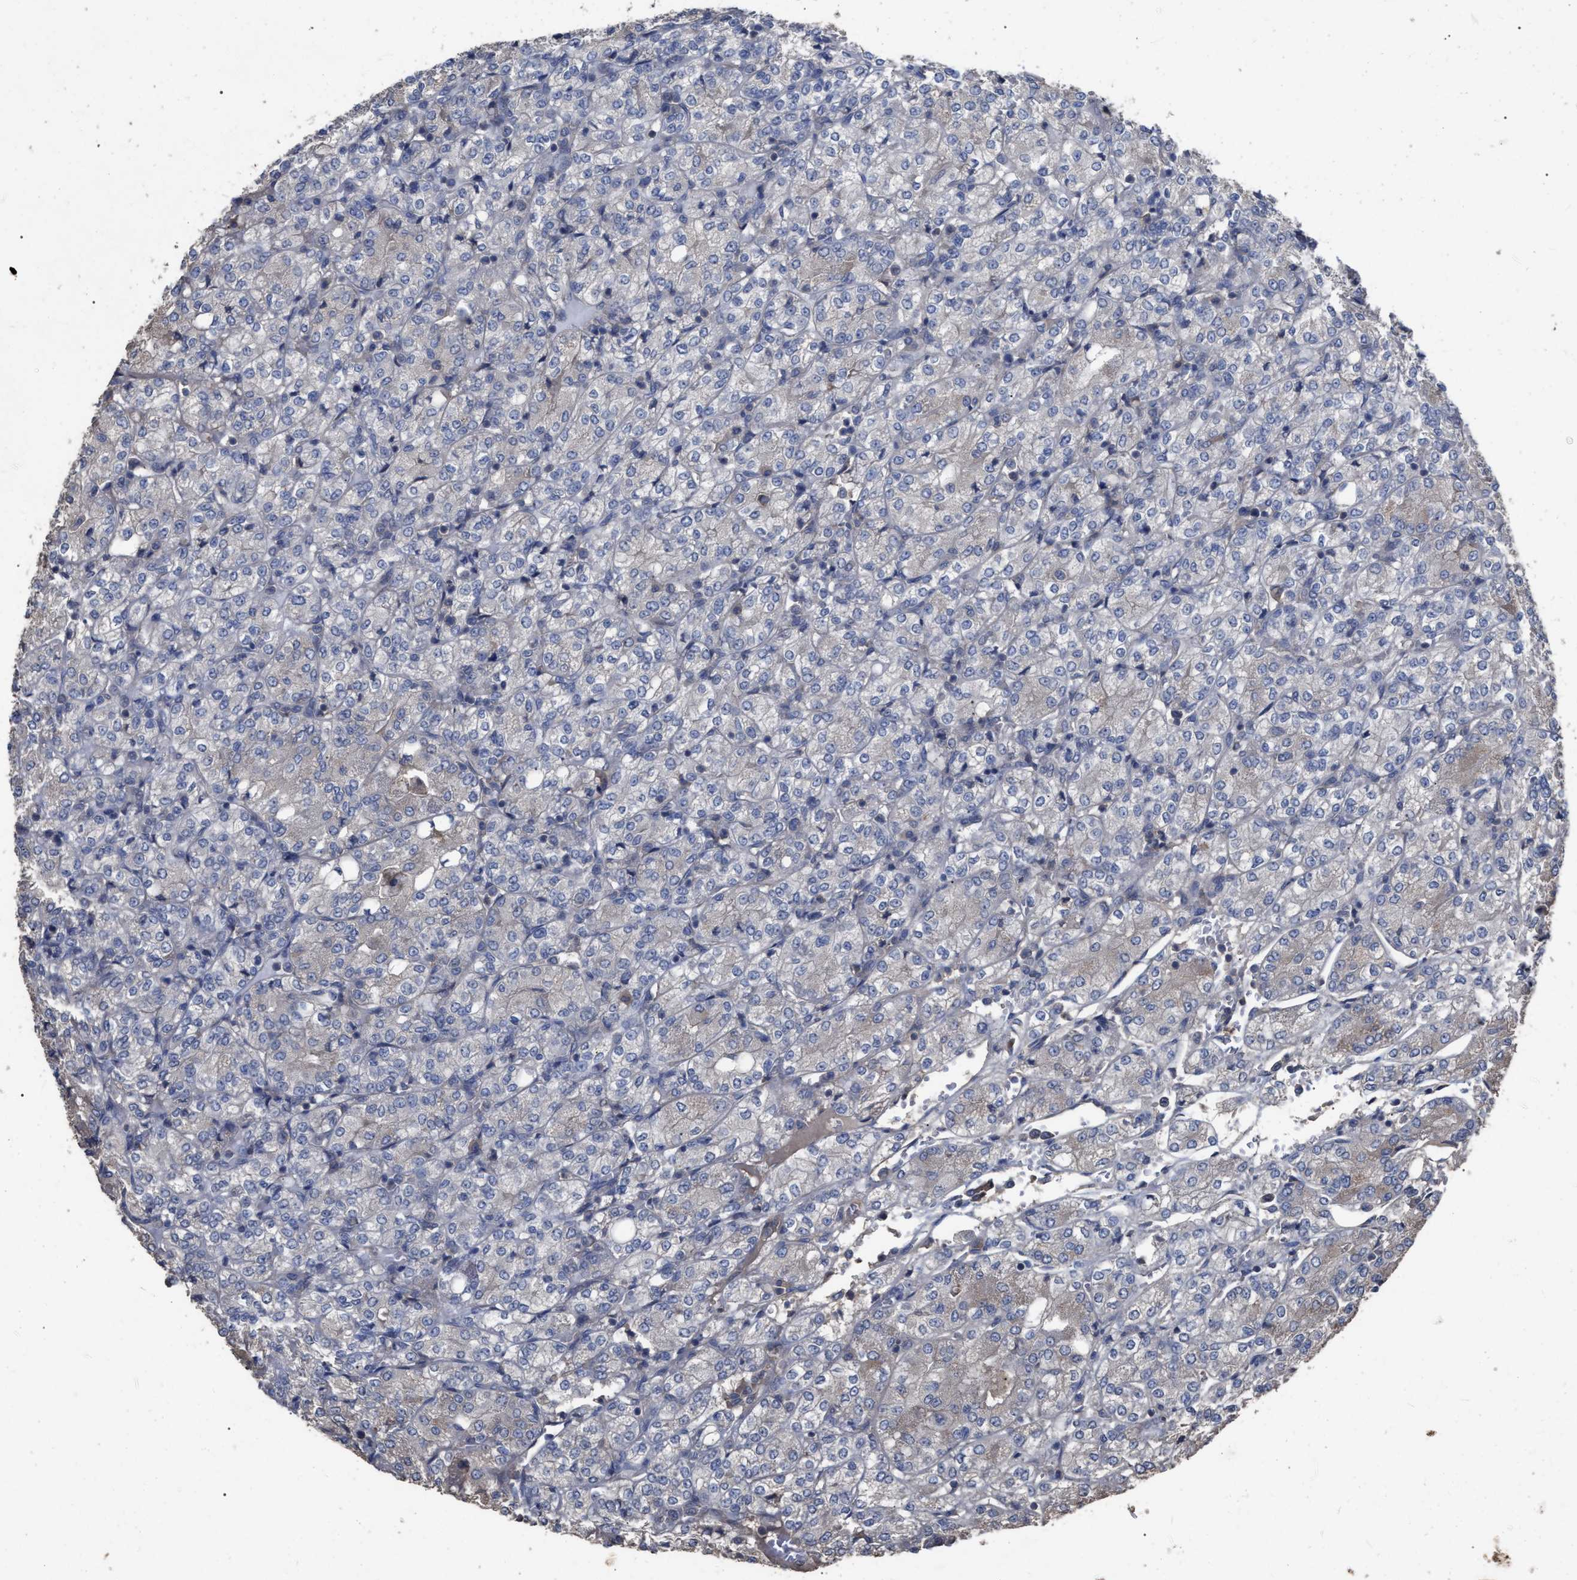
{"staining": {"intensity": "weak", "quantity": "<25%", "location": "cytoplasmic/membranous"}, "tissue": "renal cancer", "cell_type": "Tumor cells", "image_type": "cancer", "snomed": [{"axis": "morphology", "description": "Adenocarcinoma, NOS"}, {"axis": "topography", "description": "Kidney"}], "caption": "Renal cancer (adenocarcinoma) stained for a protein using immunohistochemistry (IHC) reveals no staining tumor cells.", "gene": "BTN2A1", "patient": {"sex": "male", "age": 77}}